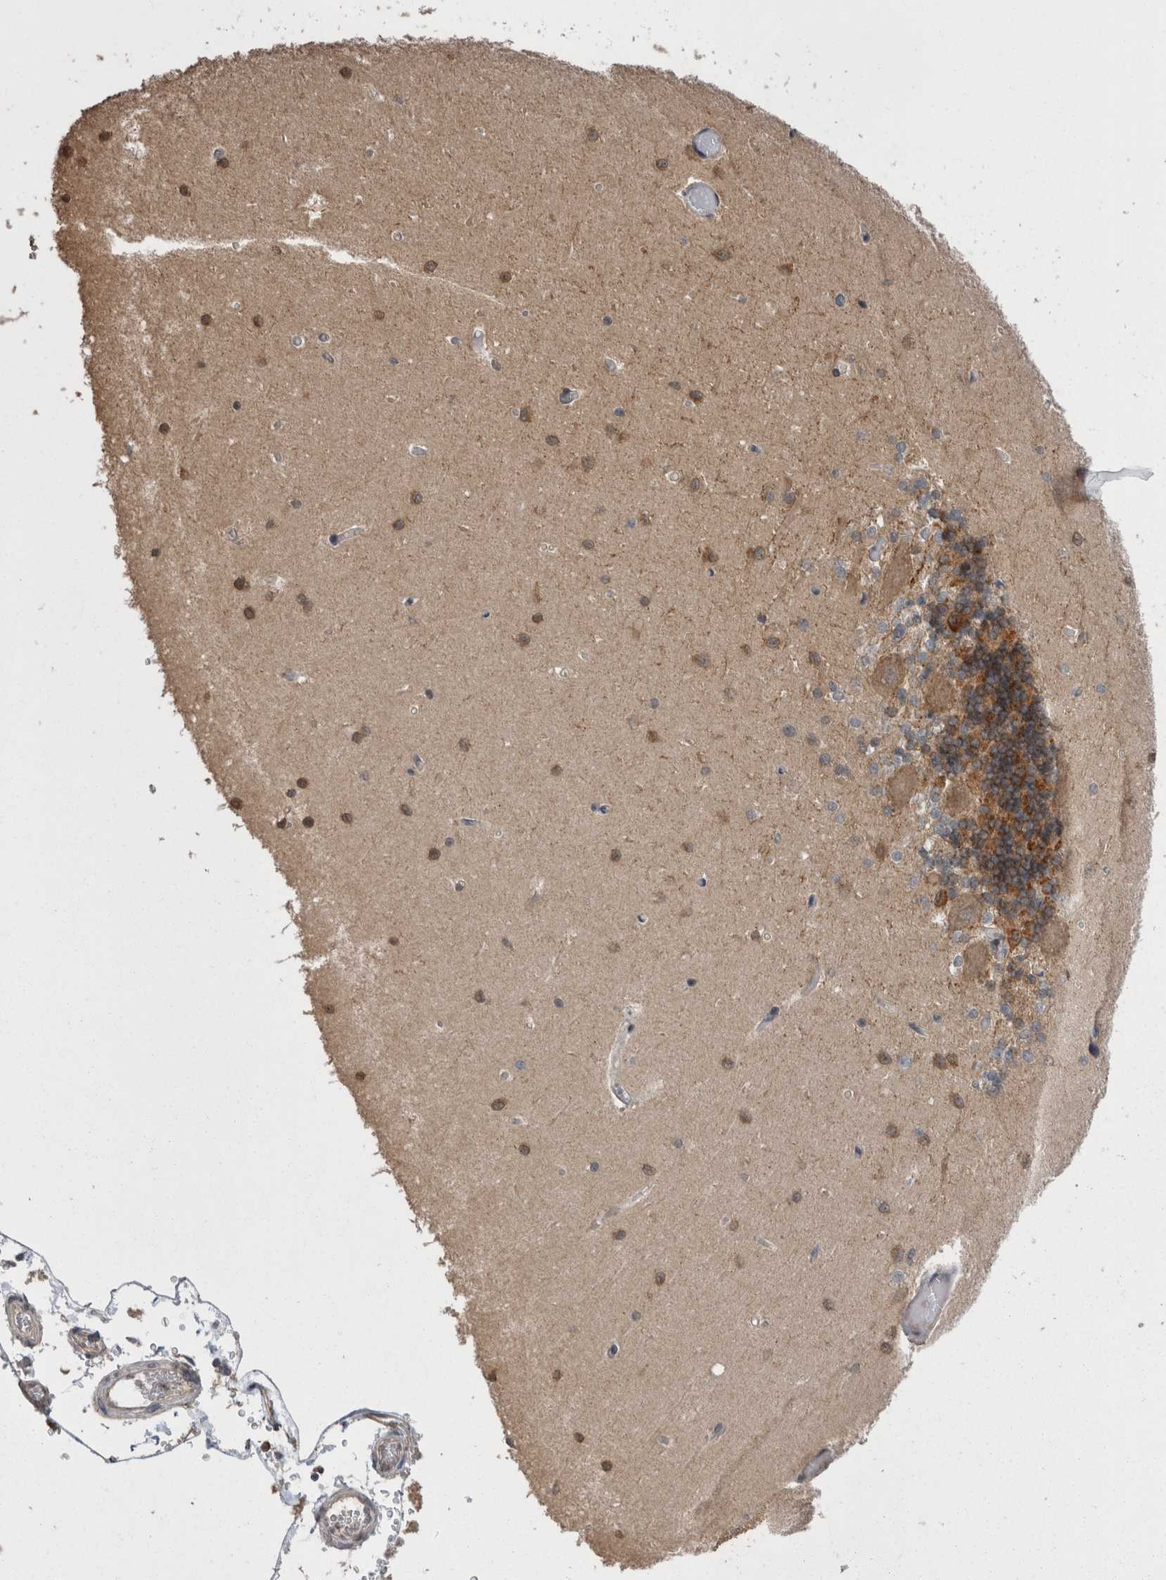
{"staining": {"intensity": "moderate", "quantity": ">75%", "location": "cytoplasmic/membranous"}, "tissue": "cerebellum", "cell_type": "Cells in granular layer", "image_type": "normal", "snomed": [{"axis": "morphology", "description": "Normal tissue, NOS"}, {"axis": "topography", "description": "Cerebellum"}], "caption": "A high-resolution image shows immunohistochemistry staining of benign cerebellum, which shows moderate cytoplasmic/membranous staining in about >75% of cells in granular layer. (DAB (3,3'-diaminobenzidine) IHC with brightfield microscopy, high magnification).", "gene": "DDX6", "patient": {"sex": "male", "age": 37}}